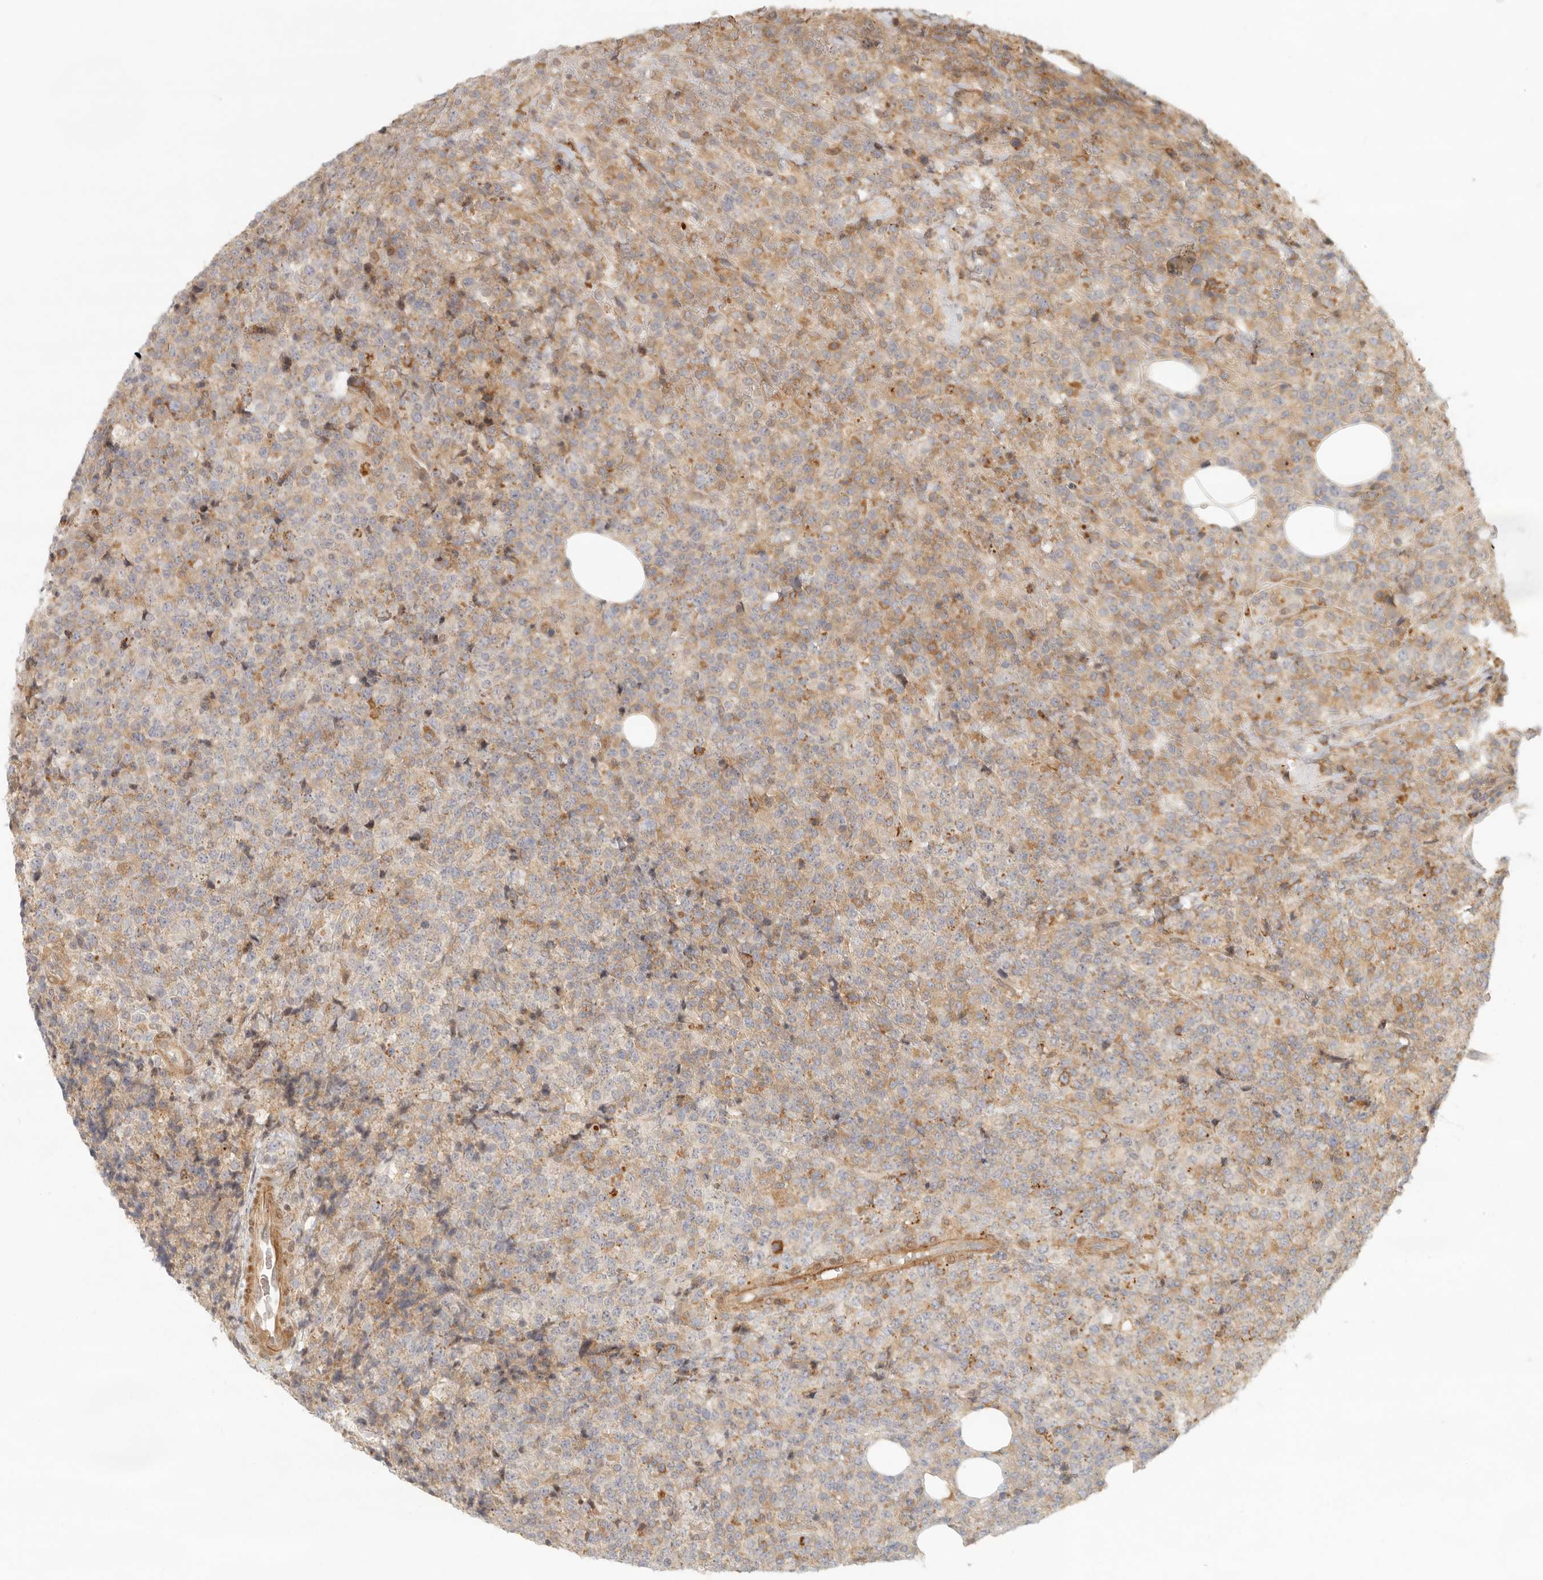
{"staining": {"intensity": "moderate", "quantity": "25%-75%", "location": "cytoplasmic/membranous"}, "tissue": "lymphoma", "cell_type": "Tumor cells", "image_type": "cancer", "snomed": [{"axis": "morphology", "description": "Malignant lymphoma, non-Hodgkin's type, High grade"}, {"axis": "topography", "description": "Lymph node"}], "caption": "Human lymphoma stained with a protein marker shows moderate staining in tumor cells.", "gene": "AHDC1", "patient": {"sex": "male", "age": 13}}